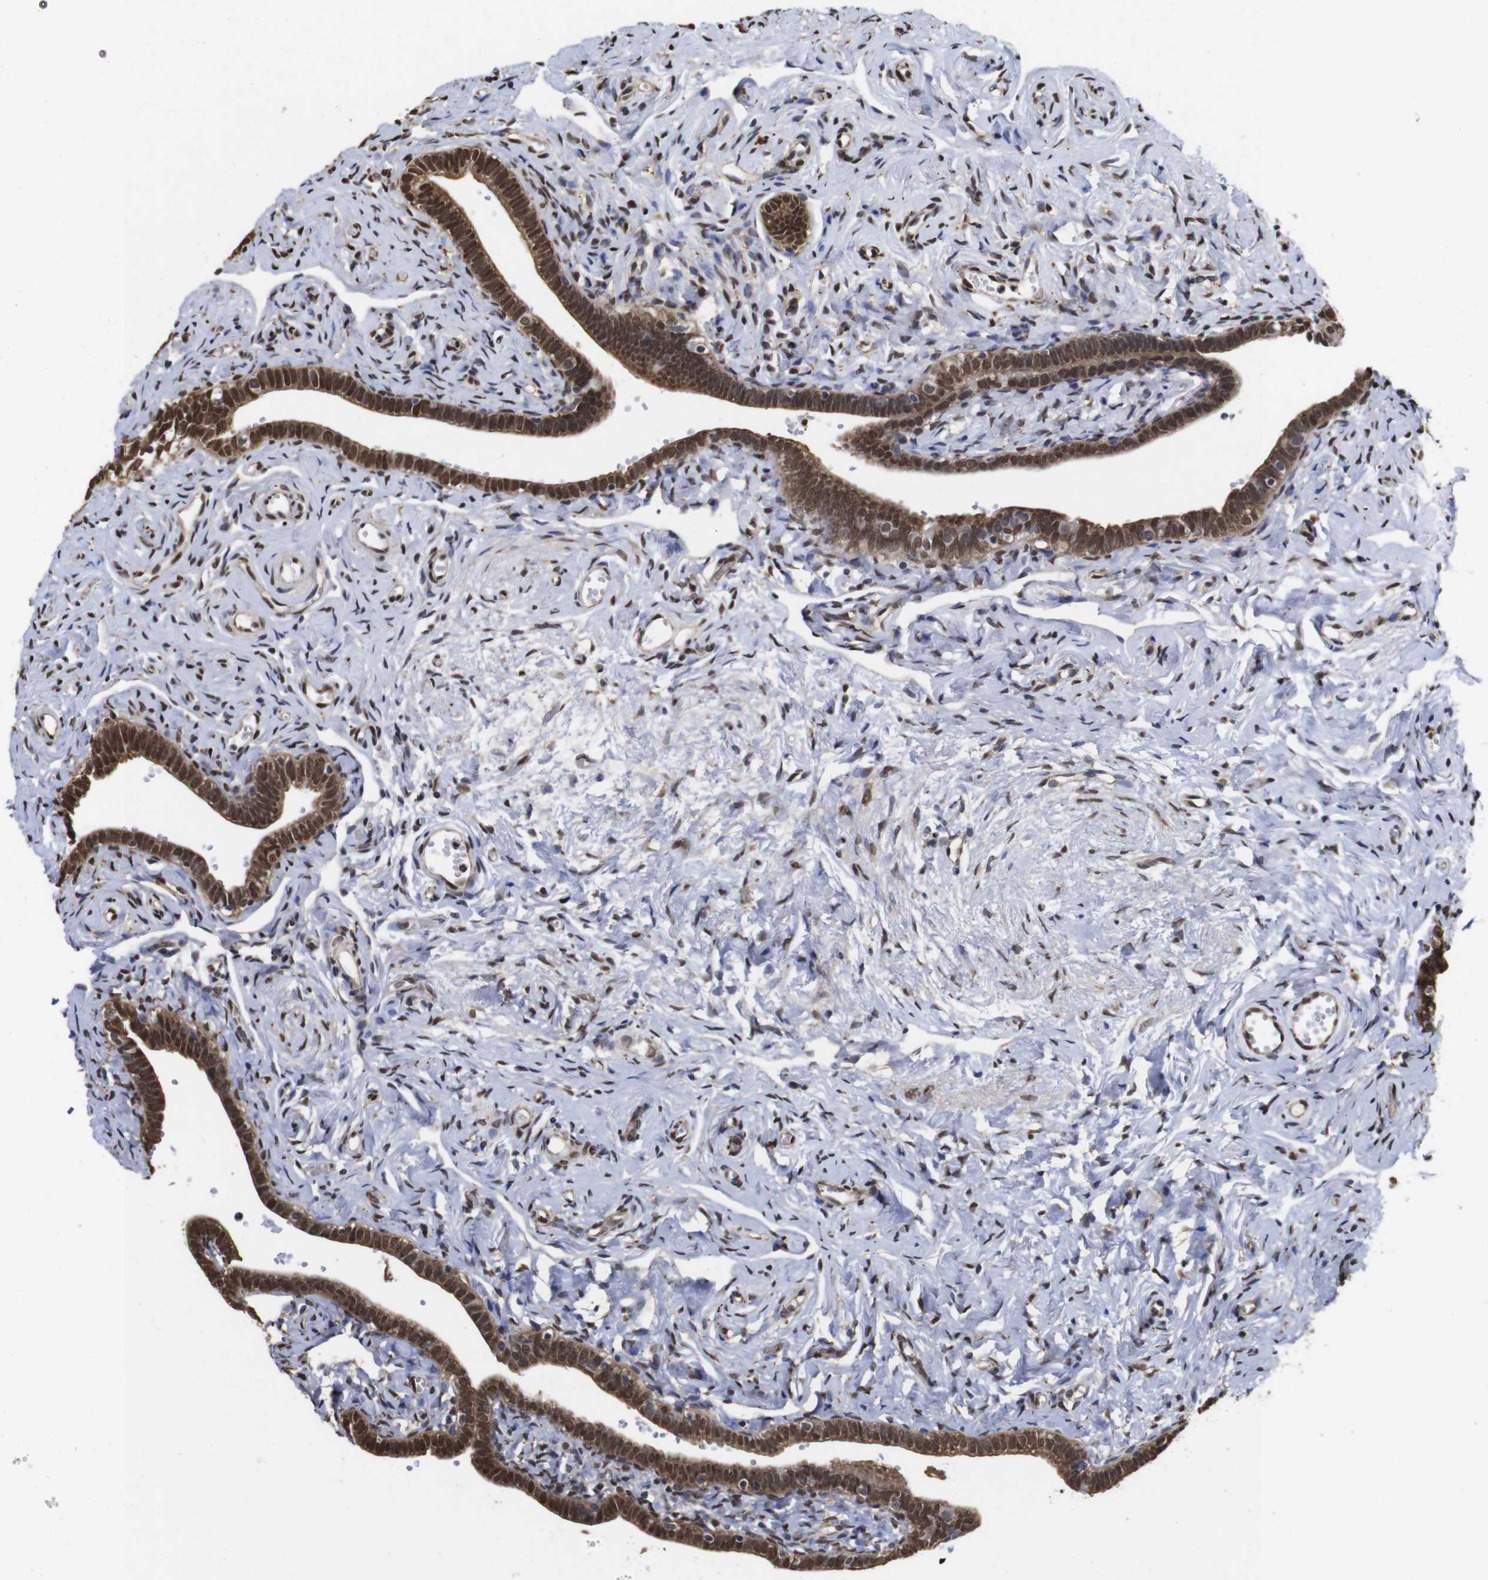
{"staining": {"intensity": "strong", "quantity": ">75%", "location": "cytoplasmic/membranous,nuclear"}, "tissue": "fallopian tube", "cell_type": "Glandular cells", "image_type": "normal", "snomed": [{"axis": "morphology", "description": "Normal tissue, NOS"}, {"axis": "topography", "description": "Fallopian tube"}], "caption": "This histopathology image exhibits immunohistochemistry staining of normal fallopian tube, with high strong cytoplasmic/membranous,nuclear expression in approximately >75% of glandular cells.", "gene": "SUMO3", "patient": {"sex": "female", "age": 71}}